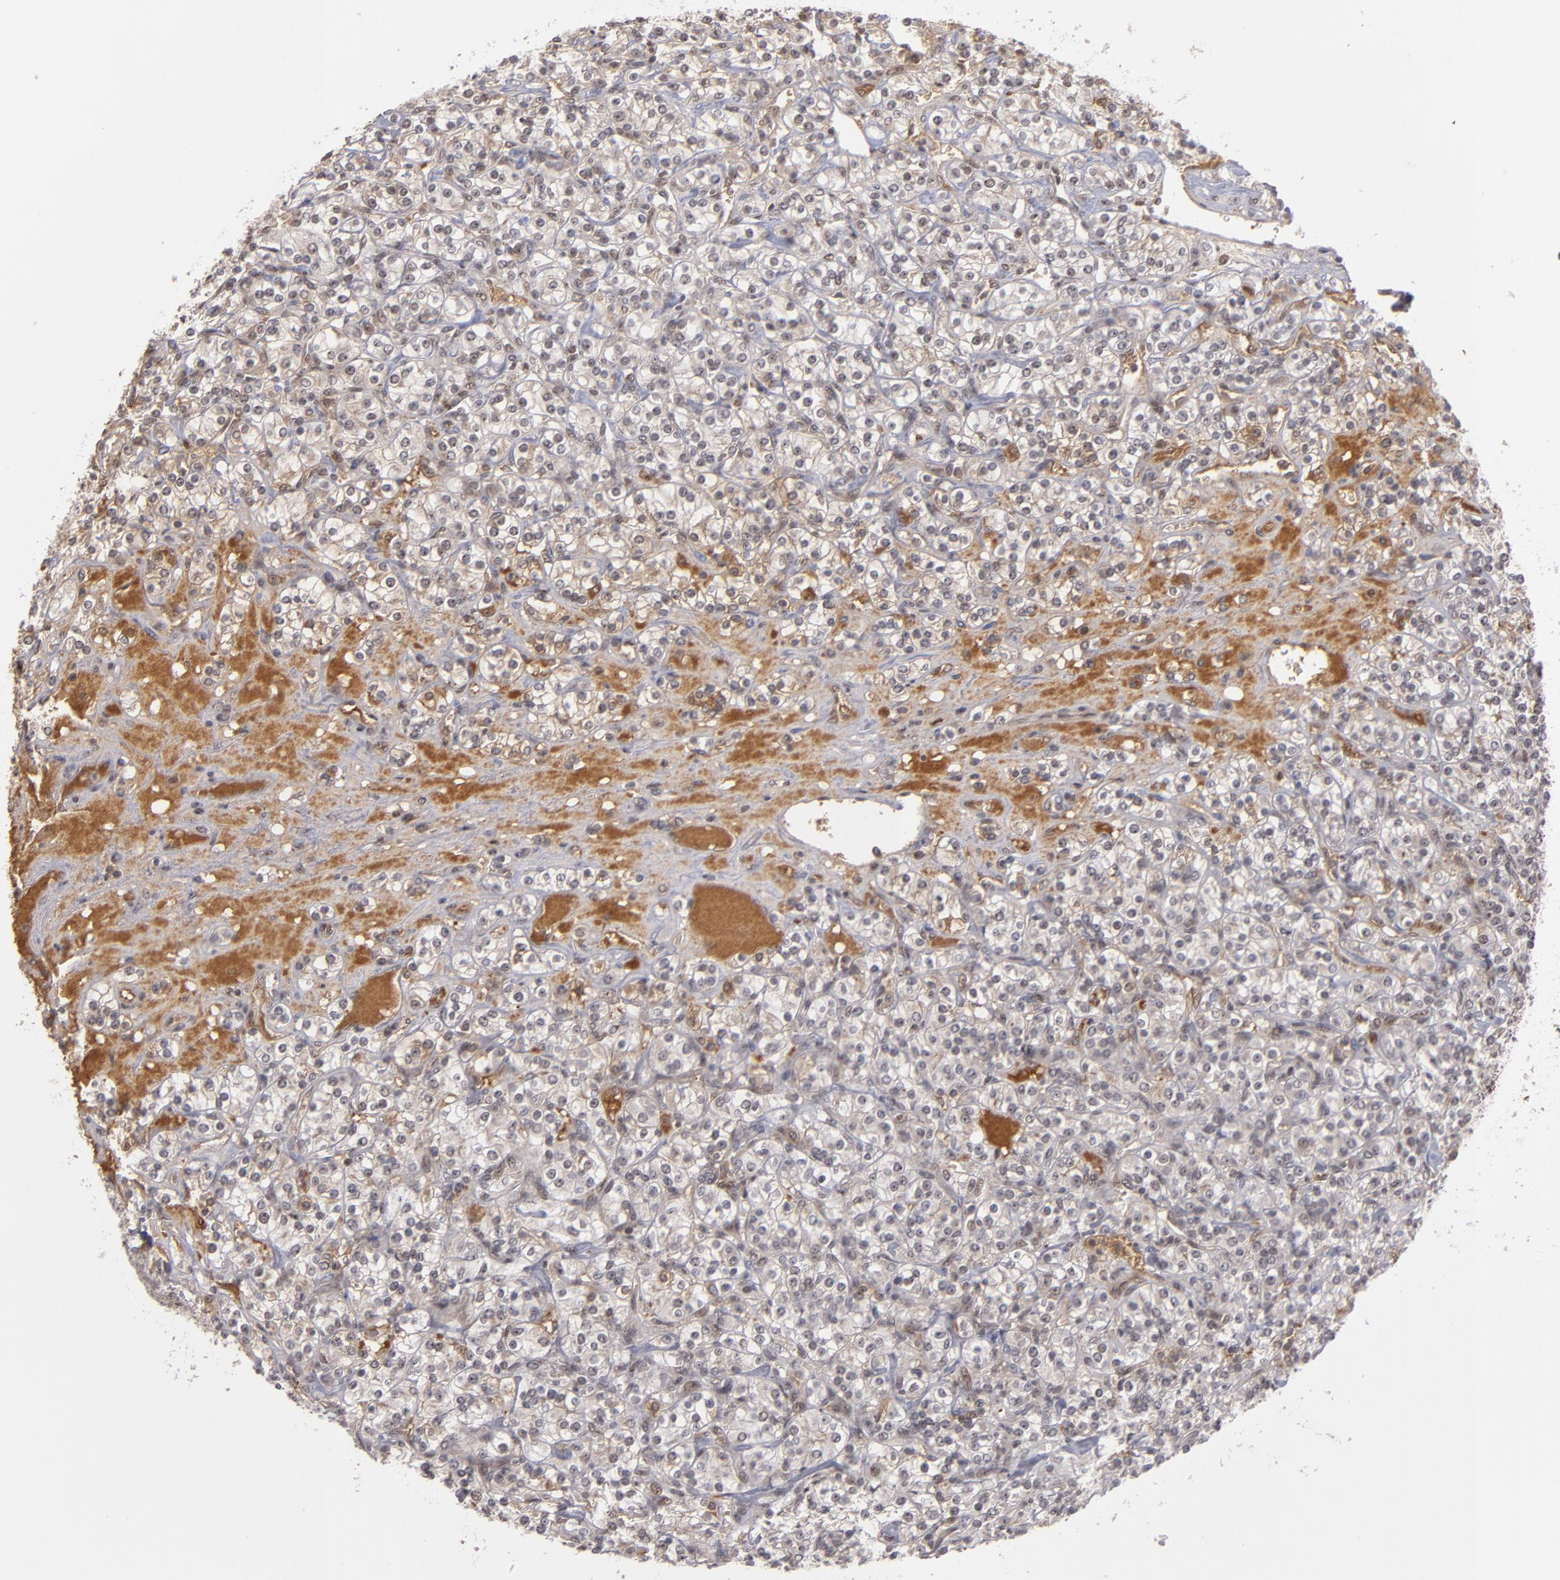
{"staining": {"intensity": "weak", "quantity": "<25%", "location": "nuclear"}, "tissue": "renal cancer", "cell_type": "Tumor cells", "image_type": "cancer", "snomed": [{"axis": "morphology", "description": "Adenocarcinoma, NOS"}, {"axis": "topography", "description": "Kidney"}], "caption": "This image is of renal cancer (adenocarcinoma) stained with immunohistochemistry (IHC) to label a protein in brown with the nuclei are counter-stained blue. There is no expression in tumor cells.", "gene": "ZNF234", "patient": {"sex": "male", "age": 77}}